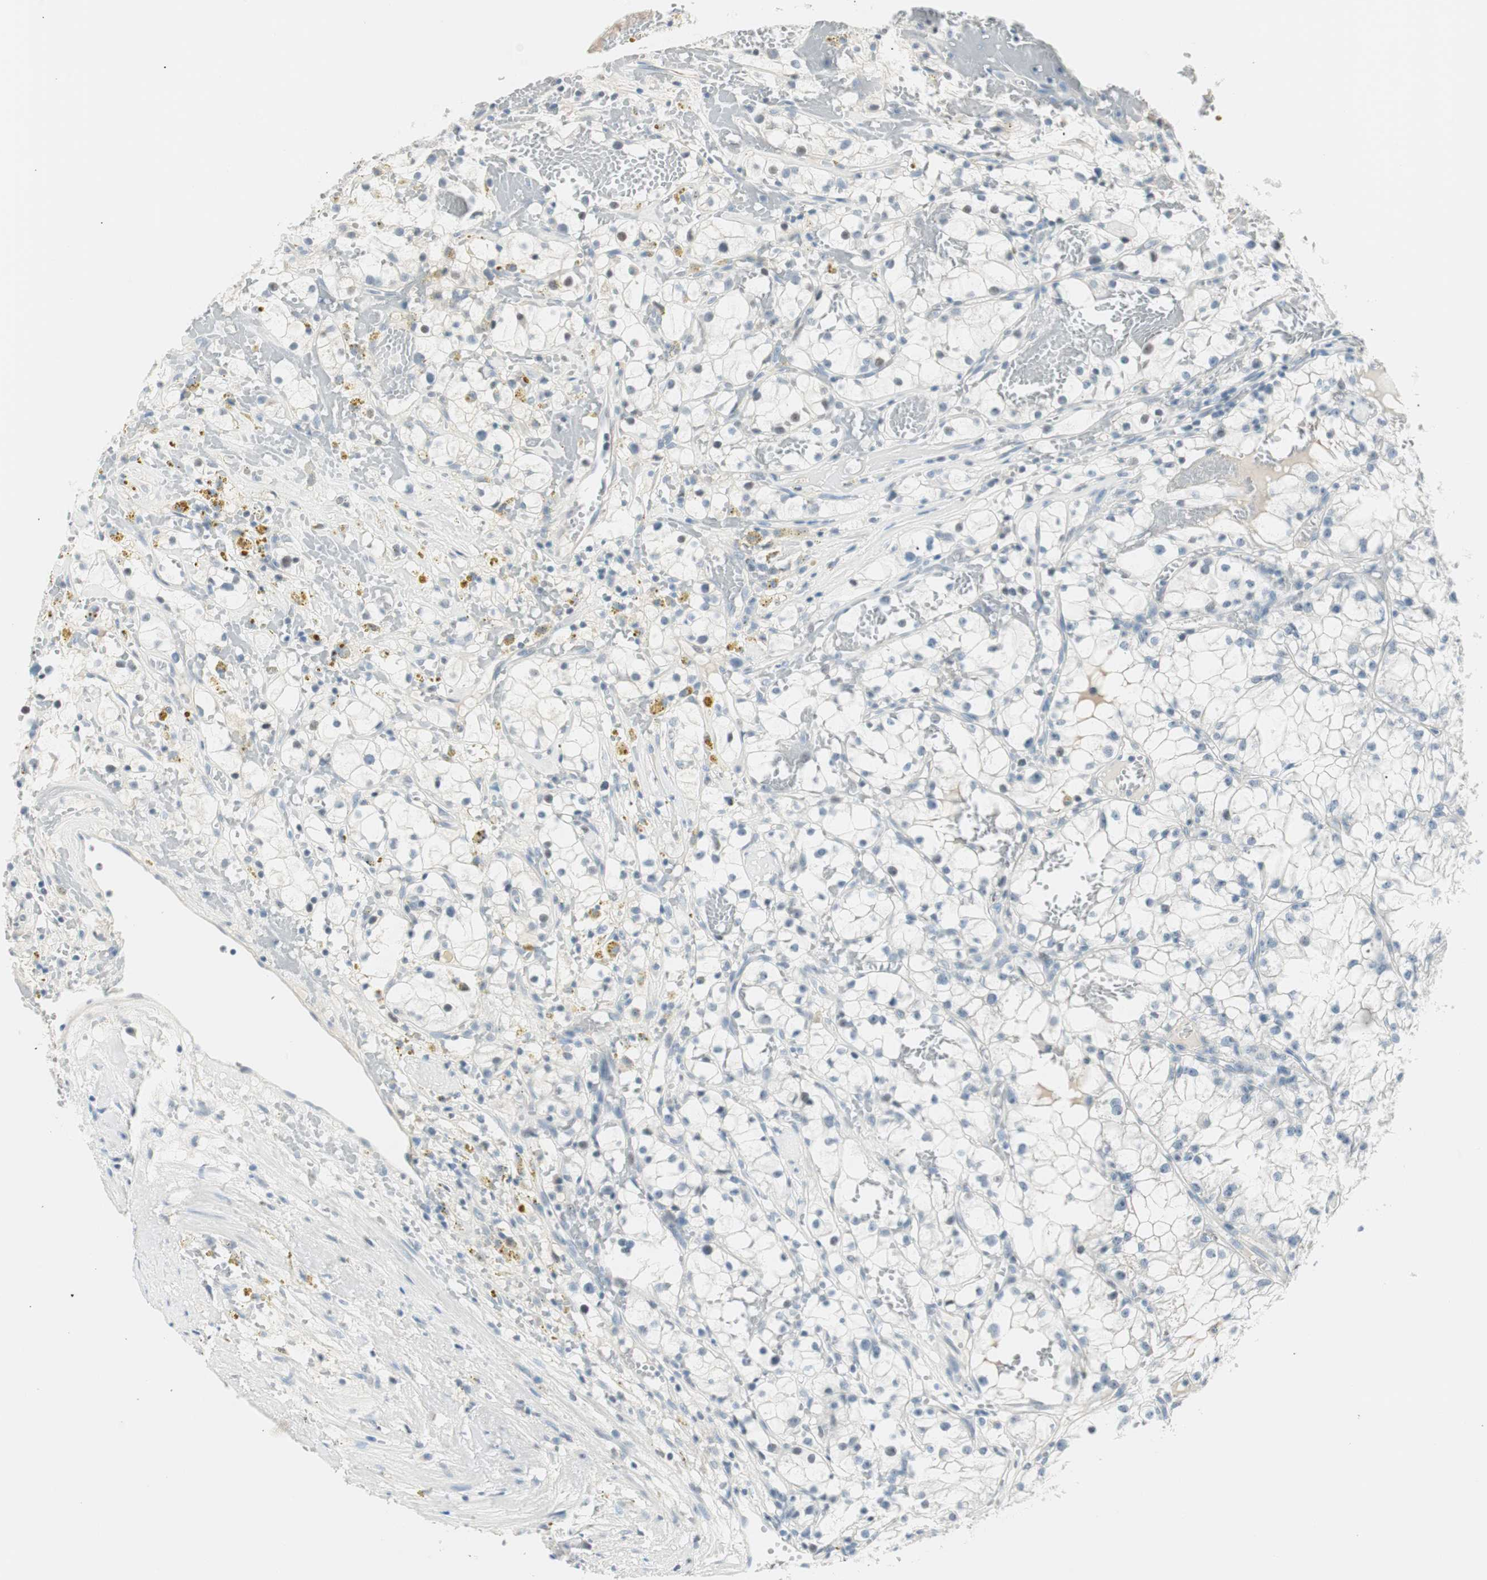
{"staining": {"intensity": "negative", "quantity": "none", "location": "none"}, "tissue": "renal cancer", "cell_type": "Tumor cells", "image_type": "cancer", "snomed": [{"axis": "morphology", "description": "Adenocarcinoma, NOS"}, {"axis": "topography", "description": "Kidney"}], "caption": "A high-resolution photomicrograph shows immunohistochemistry (IHC) staining of adenocarcinoma (renal), which displays no significant positivity in tumor cells.", "gene": "HOXB13", "patient": {"sex": "male", "age": 56}}